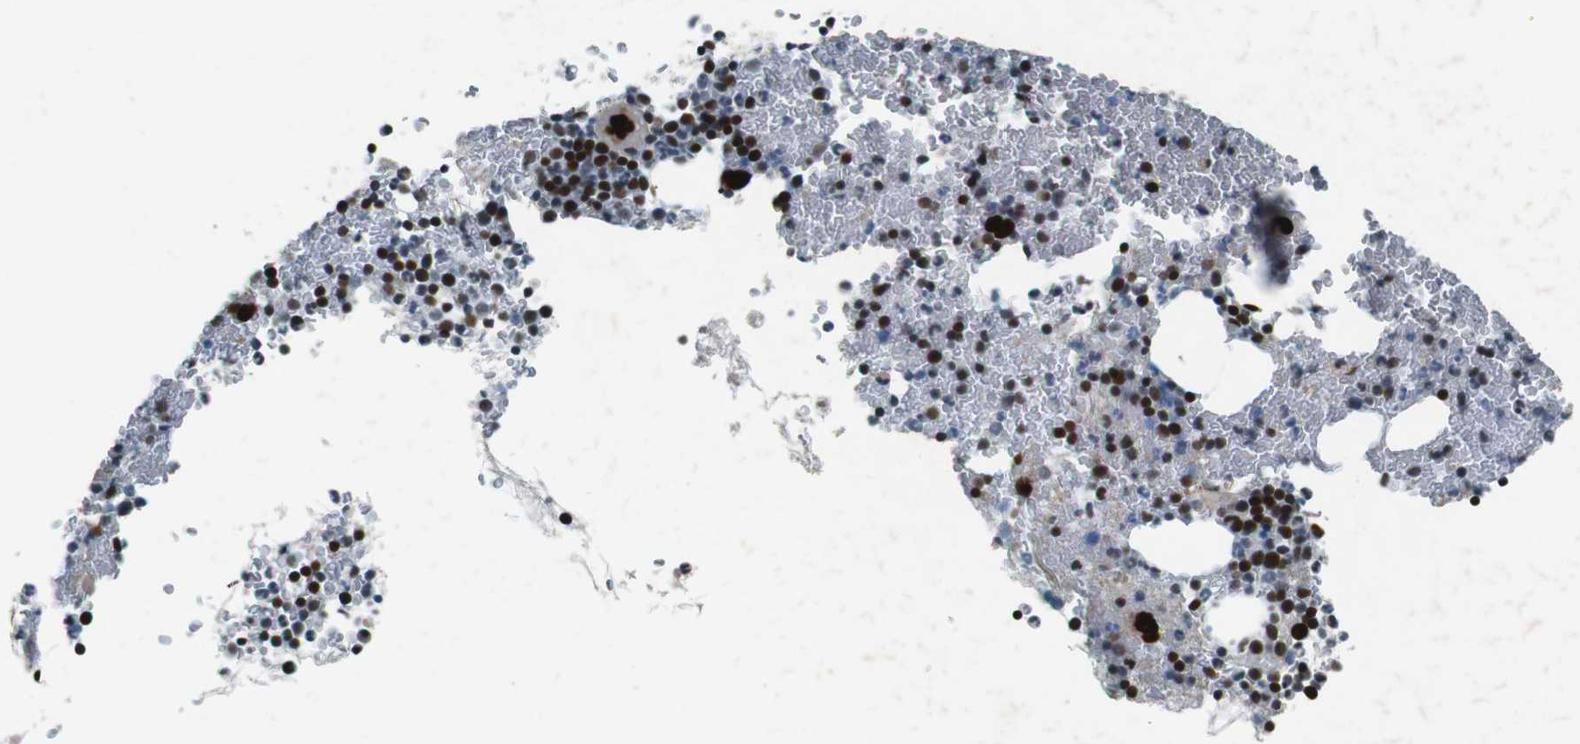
{"staining": {"intensity": "strong", "quantity": ">75%", "location": "nuclear"}, "tissue": "bone marrow", "cell_type": "Hematopoietic cells", "image_type": "normal", "snomed": [{"axis": "morphology", "description": "Normal tissue, NOS"}, {"axis": "morphology", "description": "Inflammation, NOS"}, {"axis": "topography", "description": "Bone marrow"}], "caption": "IHC micrograph of unremarkable human bone marrow stained for a protein (brown), which exhibits high levels of strong nuclear staining in about >75% of hematopoietic cells.", "gene": "HEXIM1", "patient": {"sex": "female", "age": 17}}